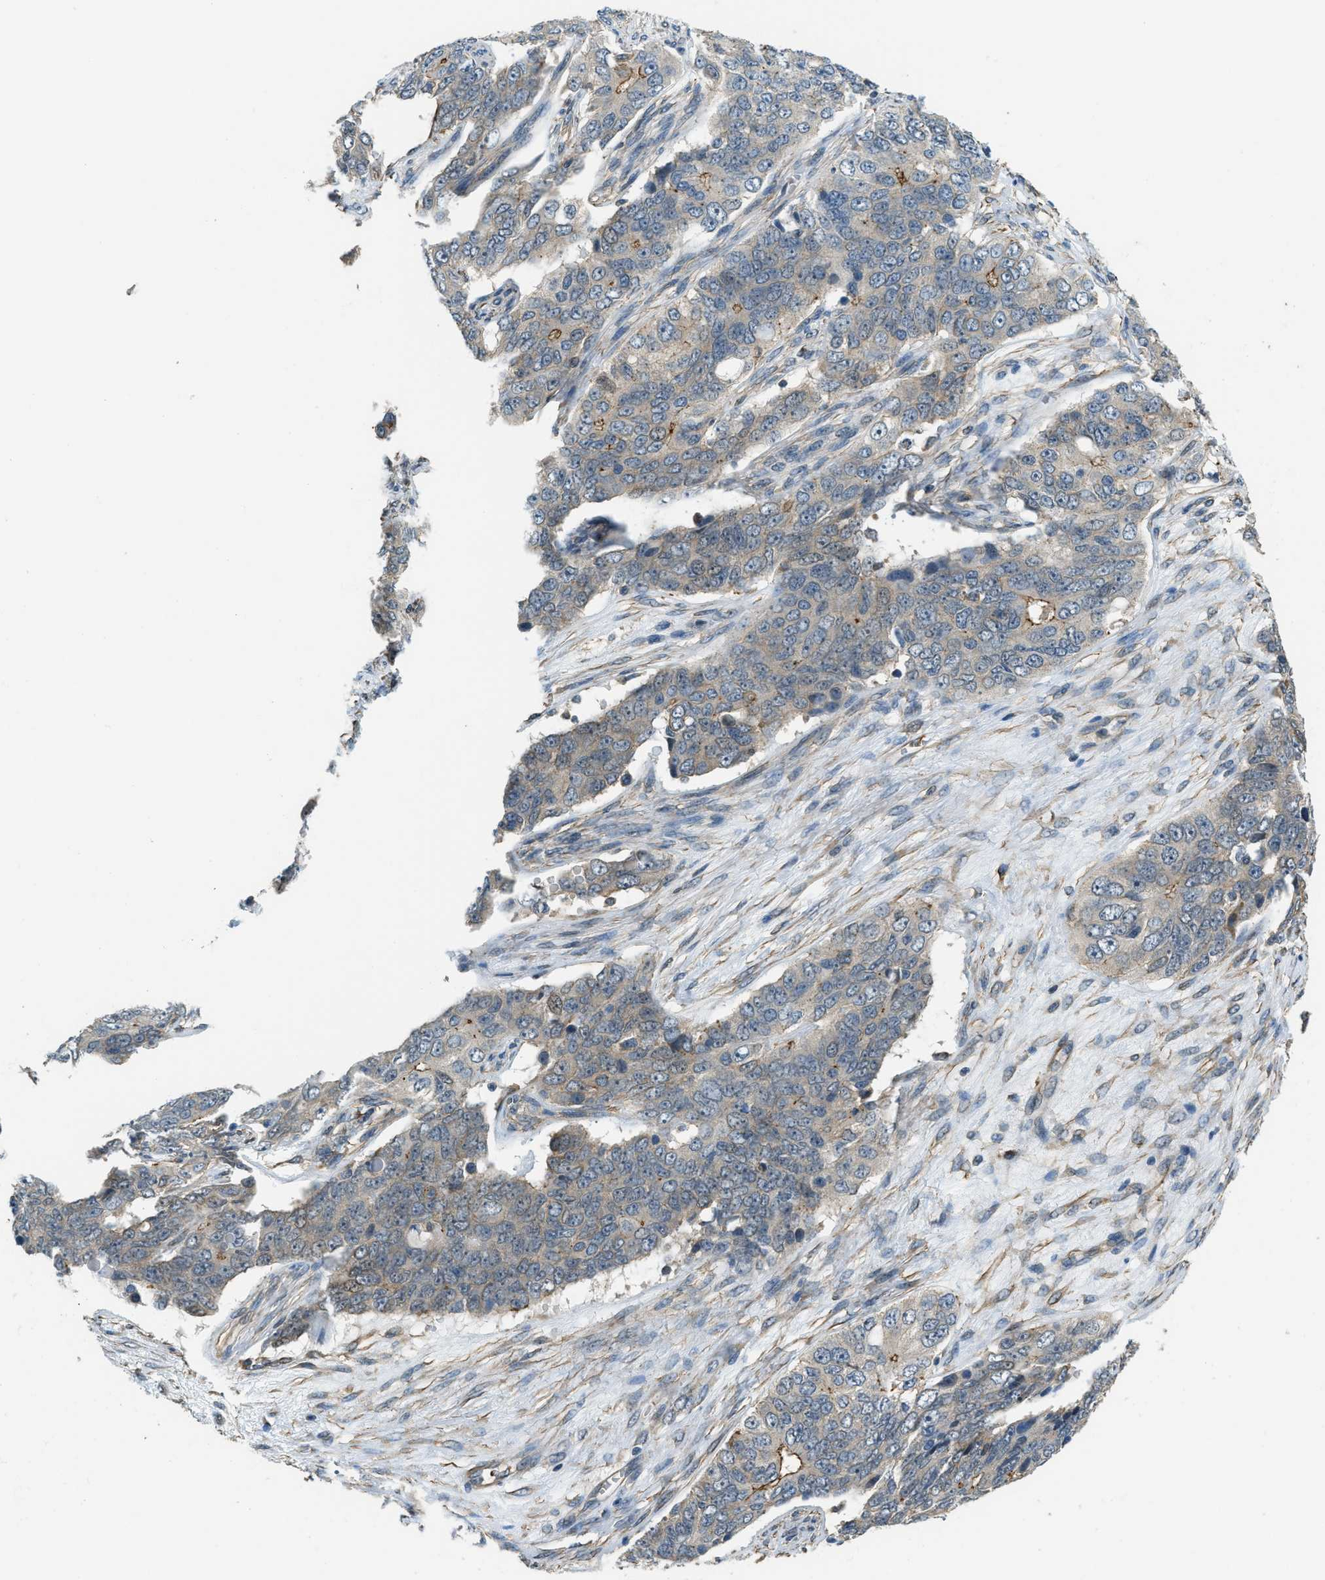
{"staining": {"intensity": "moderate", "quantity": "<25%", "location": "cytoplasmic/membranous"}, "tissue": "ovarian cancer", "cell_type": "Tumor cells", "image_type": "cancer", "snomed": [{"axis": "morphology", "description": "Carcinoma, endometroid"}, {"axis": "topography", "description": "Ovary"}], "caption": "Moderate cytoplasmic/membranous protein positivity is present in about <25% of tumor cells in ovarian endometroid carcinoma.", "gene": "CGN", "patient": {"sex": "female", "age": 51}}